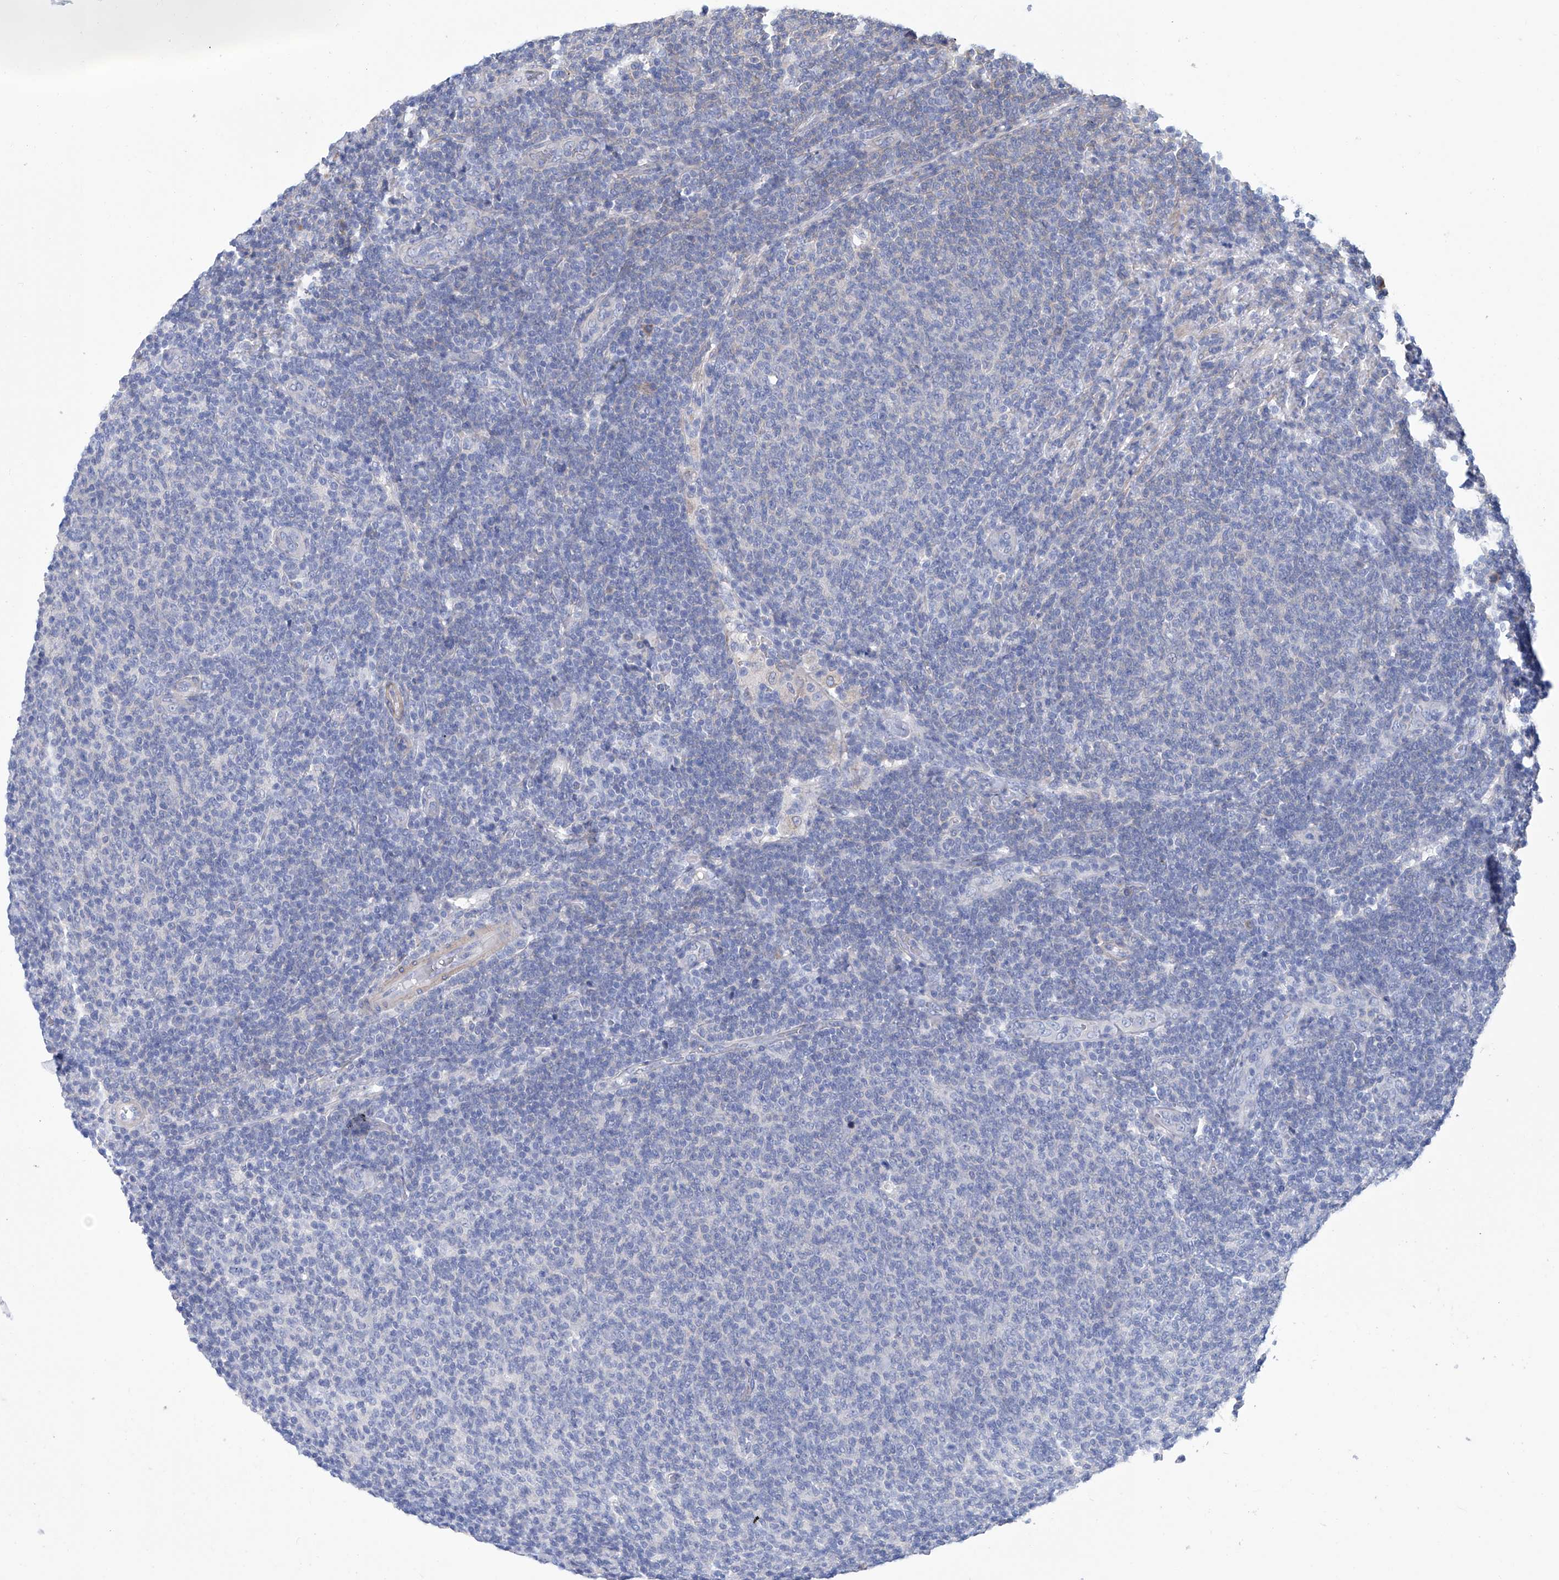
{"staining": {"intensity": "negative", "quantity": "none", "location": "none"}, "tissue": "lymphoma", "cell_type": "Tumor cells", "image_type": "cancer", "snomed": [{"axis": "morphology", "description": "Malignant lymphoma, non-Hodgkin's type, Low grade"}, {"axis": "topography", "description": "Lymph node"}], "caption": "This is an IHC histopathology image of human low-grade malignant lymphoma, non-Hodgkin's type. There is no expression in tumor cells.", "gene": "SMS", "patient": {"sex": "male", "age": 66}}